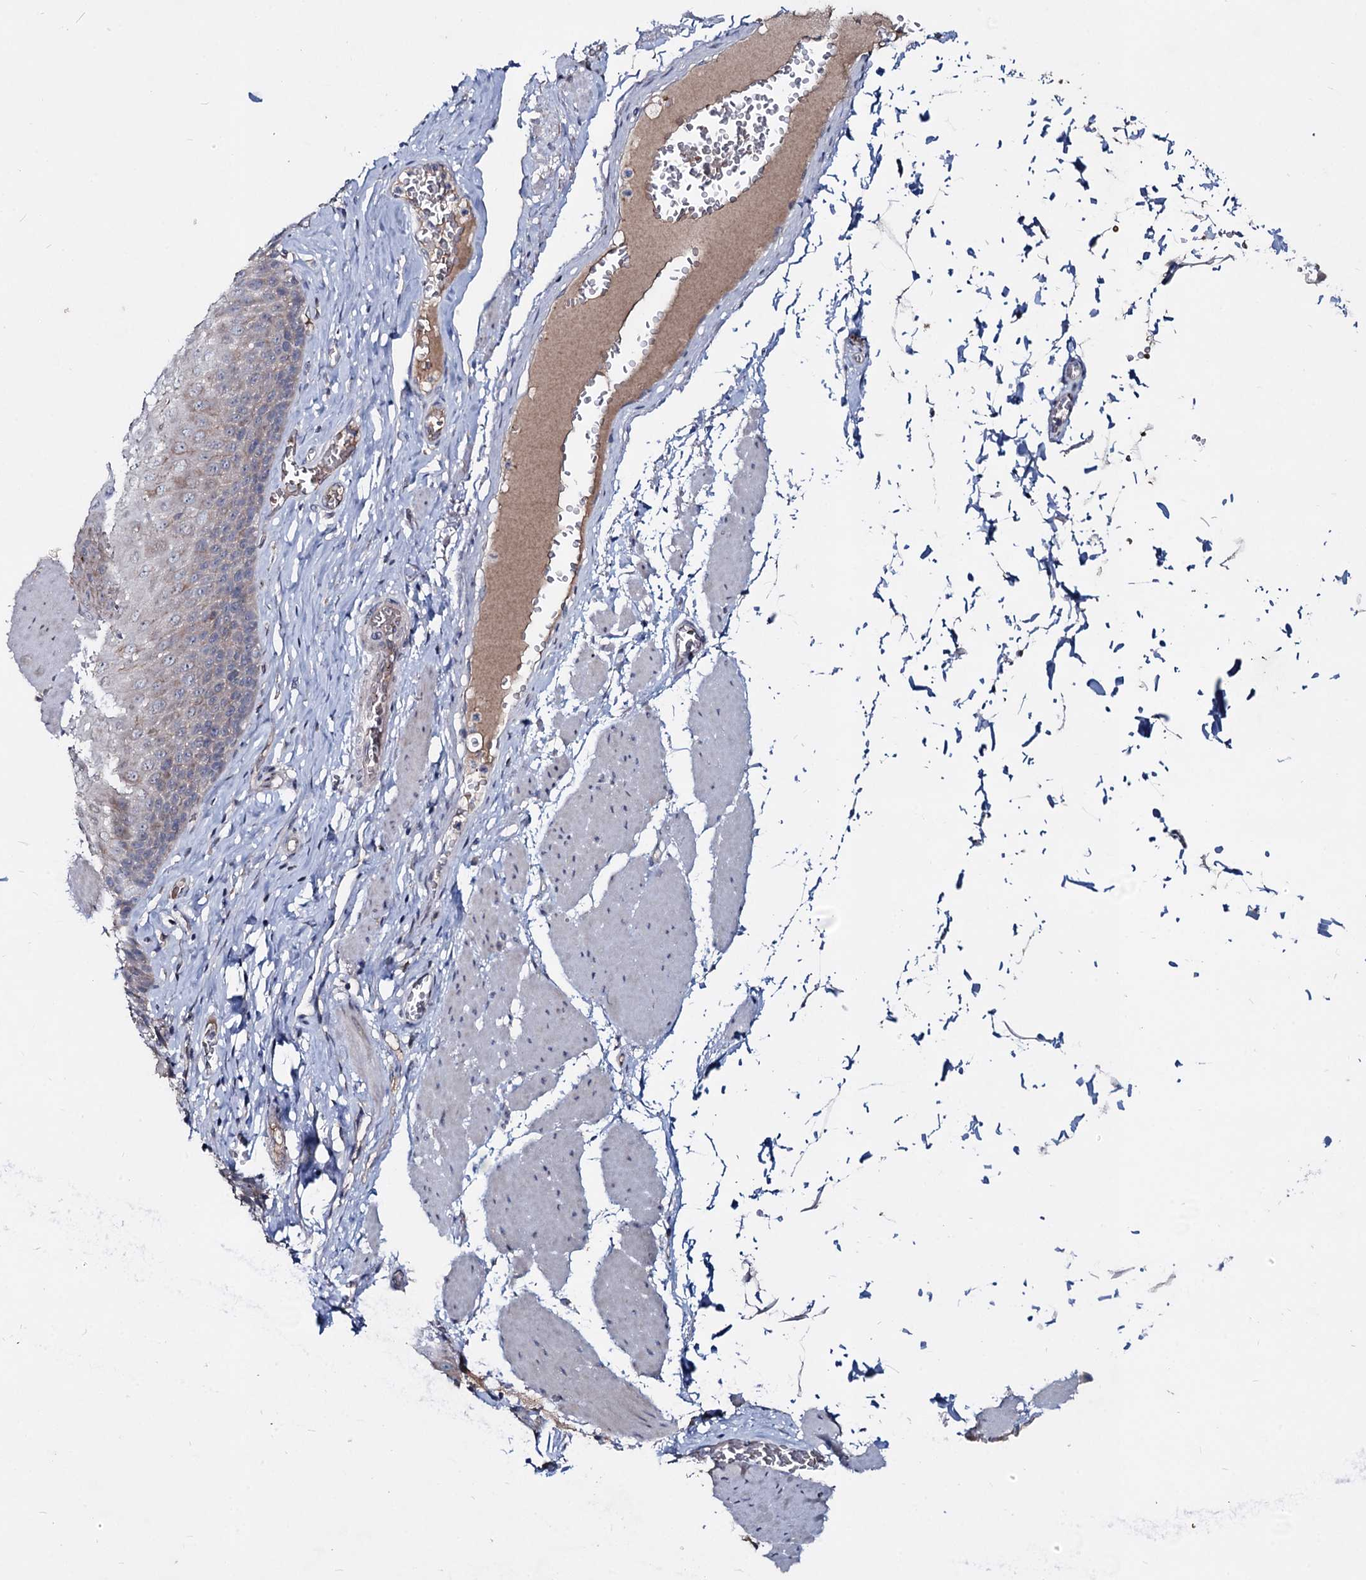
{"staining": {"intensity": "weak", "quantity": "<25%", "location": "cytoplasmic/membranous"}, "tissue": "esophagus", "cell_type": "Squamous epithelial cells", "image_type": "normal", "snomed": [{"axis": "morphology", "description": "Normal tissue, NOS"}, {"axis": "topography", "description": "Esophagus"}], "caption": "The immunohistochemistry histopathology image has no significant positivity in squamous epithelial cells of esophagus. (DAB (3,3'-diaminobenzidine) IHC visualized using brightfield microscopy, high magnification).", "gene": "RNF6", "patient": {"sex": "male", "age": 60}}